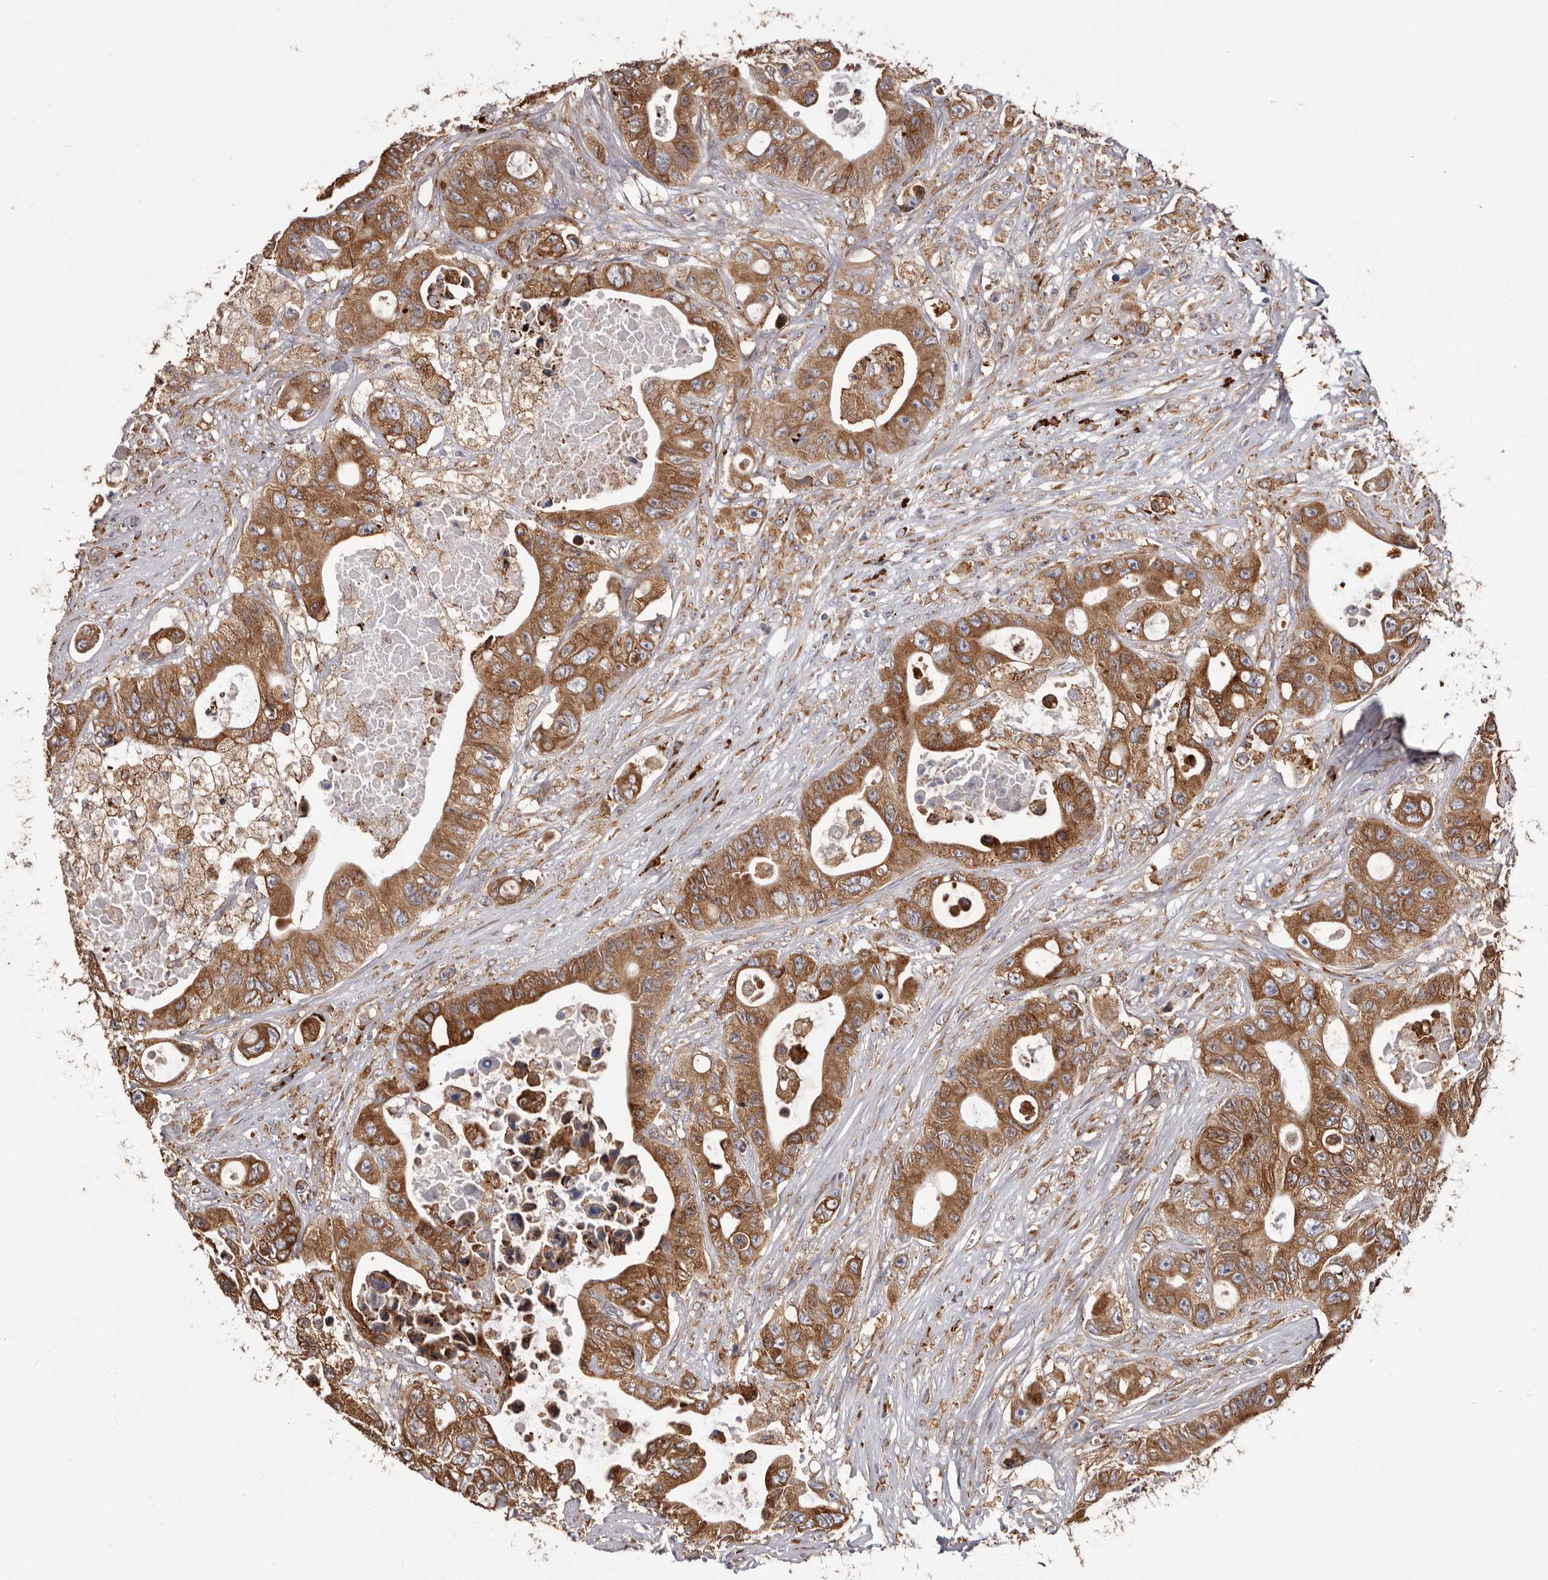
{"staining": {"intensity": "moderate", "quantity": ">75%", "location": "cytoplasmic/membranous"}, "tissue": "colorectal cancer", "cell_type": "Tumor cells", "image_type": "cancer", "snomed": [{"axis": "morphology", "description": "Adenocarcinoma, NOS"}, {"axis": "topography", "description": "Colon"}], "caption": "Colorectal cancer (adenocarcinoma) stained with a brown dye exhibits moderate cytoplasmic/membranous positive expression in approximately >75% of tumor cells.", "gene": "QRSL1", "patient": {"sex": "female", "age": 46}}